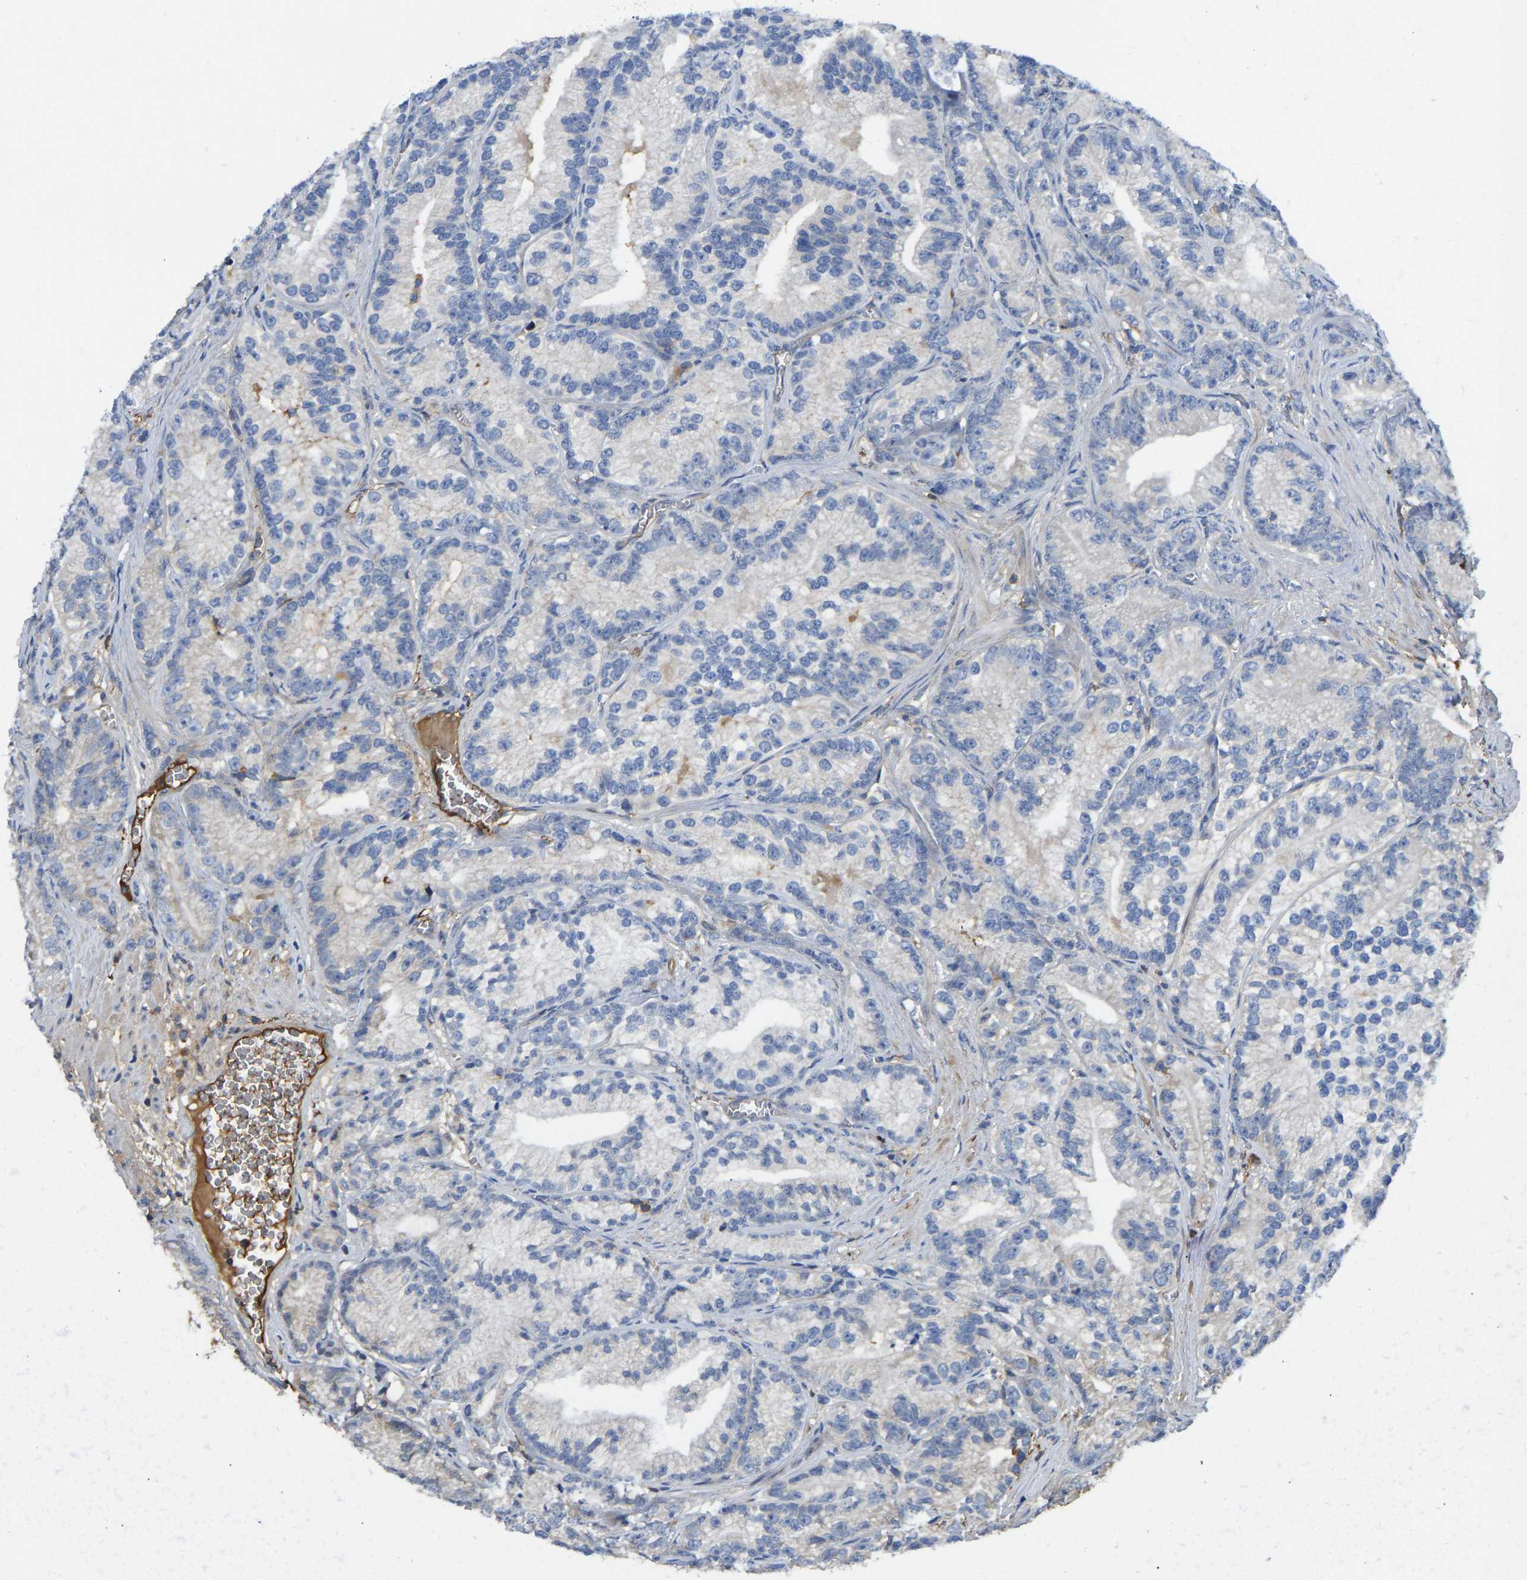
{"staining": {"intensity": "negative", "quantity": "none", "location": "none"}, "tissue": "prostate cancer", "cell_type": "Tumor cells", "image_type": "cancer", "snomed": [{"axis": "morphology", "description": "Adenocarcinoma, Low grade"}, {"axis": "topography", "description": "Prostate"}], "caption": "The photomicrograph shows no significant positivity in tumor cells of prostate cancer.", "gene": "VCPKMT", "patient": {"sex": "male", "age": 89}}